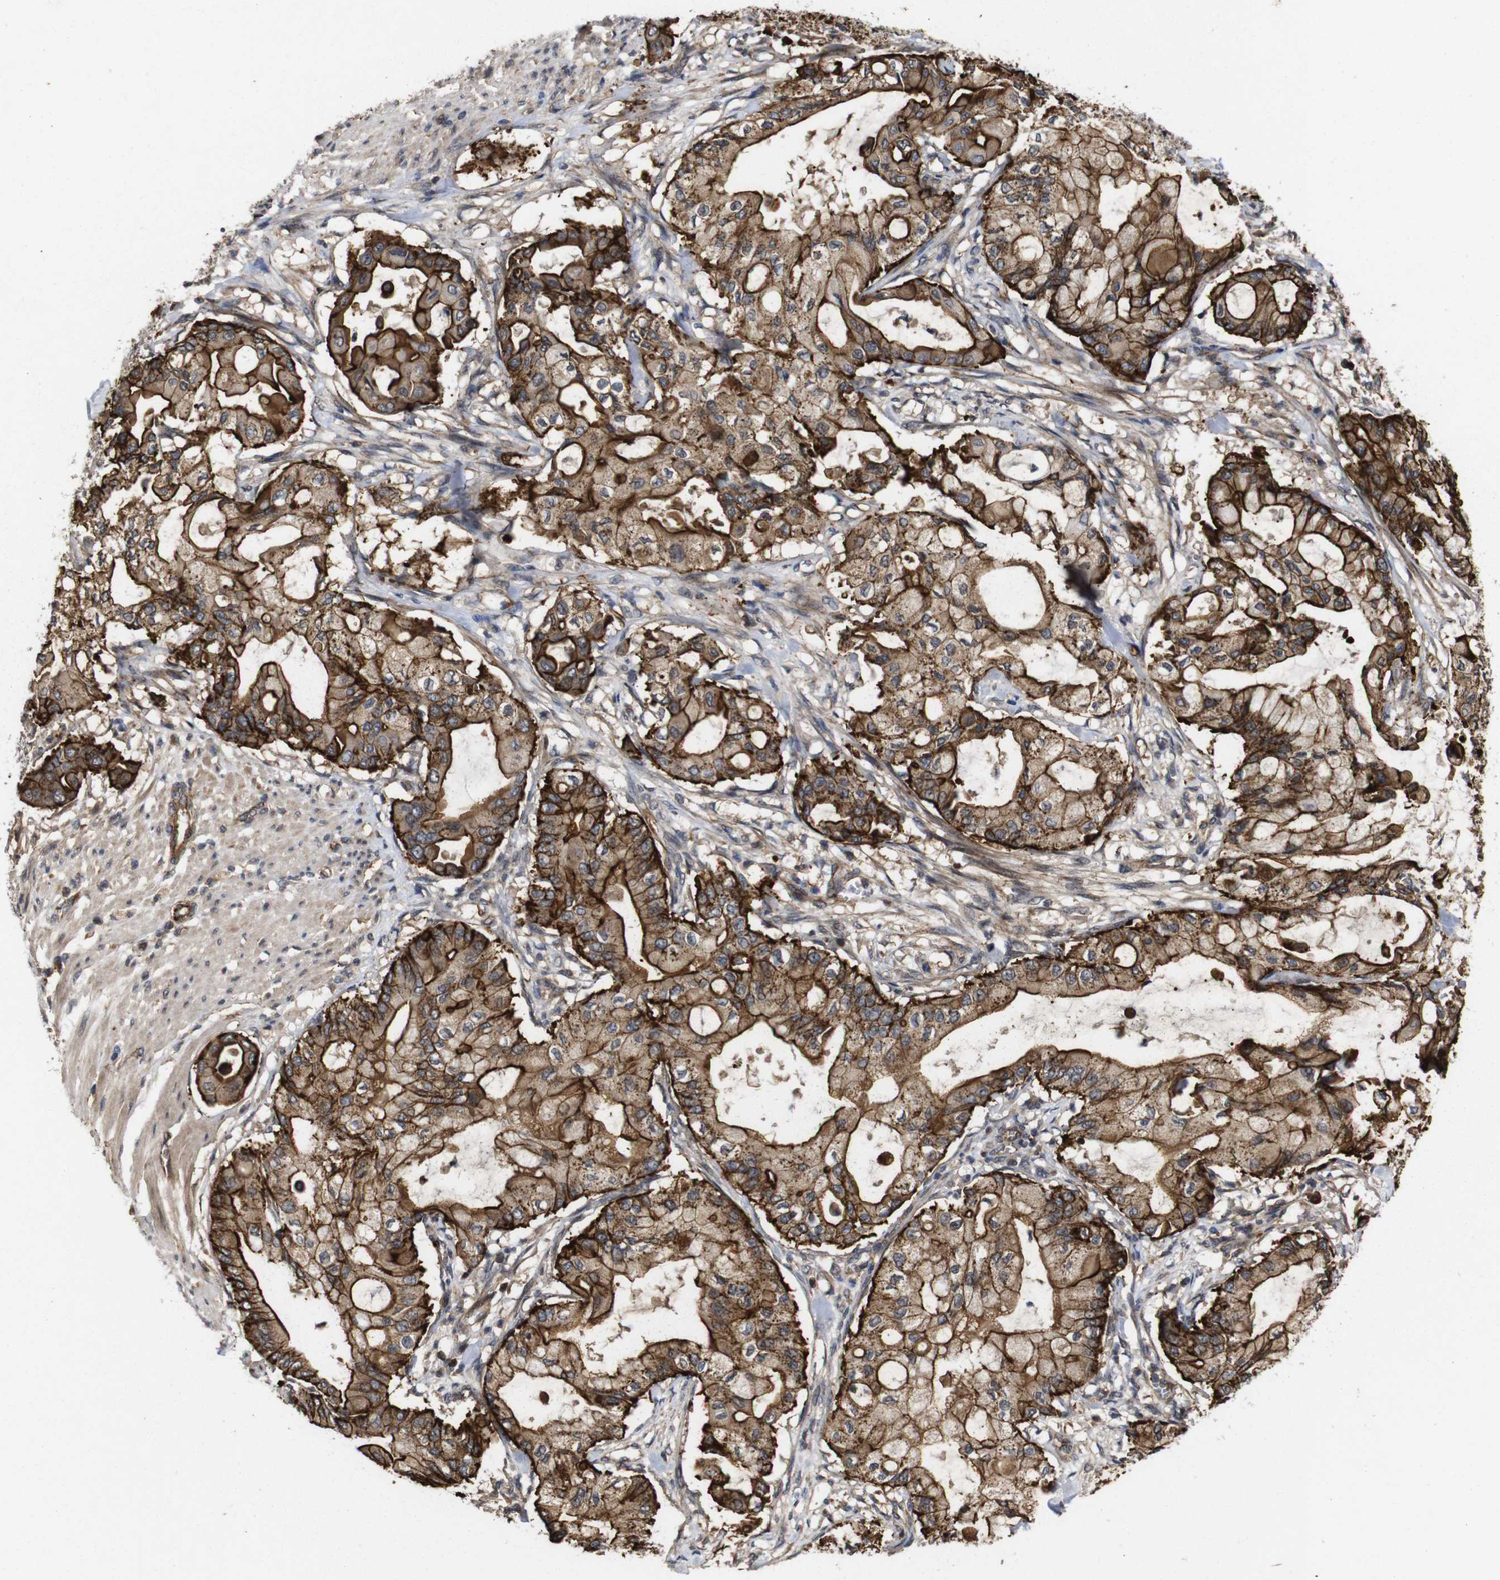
{"staining": {"intensity": "strong", "quantity": ">75%", "location": "cytoplasmic/membranous"}, "tissue": "pancreatic cancer", "cell_type": "Tumor cells", "image_type": "cancer", "snomed": [{"axis": "morphology", "description": "Adenocarcinoma, NOS"}, {"axis": "morphology", "description": "Adenocarcinoma, metastatic, NOS"}, {"axis": "topography", "description": "Lymph node"}, {"axis": "topography", "description": "Pancreas"}, {"axis": "topography", "description": "Duodenum"}], "caption": "Pancreatic cancer was stained to show a protein in brown. There is high levels of strong cytoplasmic/membranous expression in approximately >75% of tumor cells. Immunohistochemistry stains the protein in brown and the nuclei are stained blue.", "gene": "NANOS1", "patient": {"sex": "female", "age": 64}}